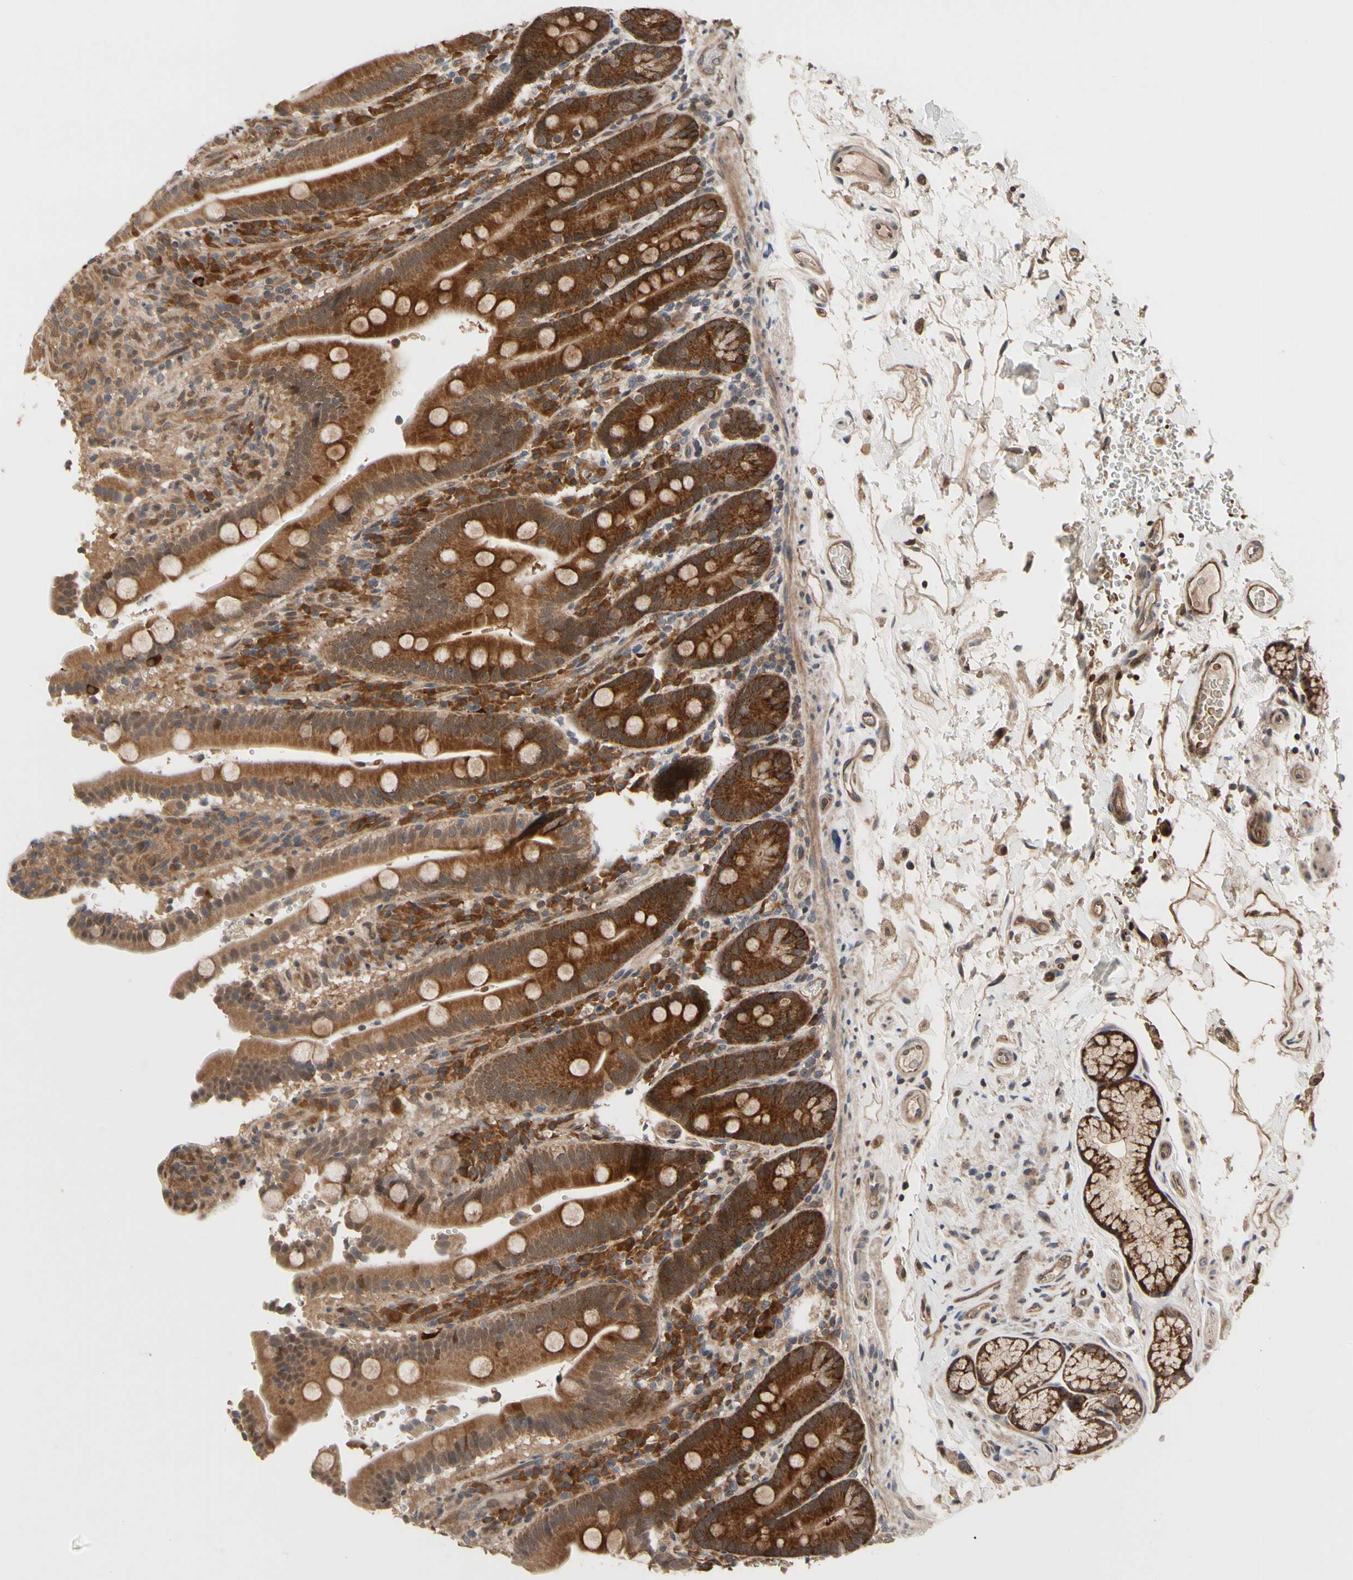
{"staining": {"intensity": "strong", "quantity": ">75%", "location": "cytoplasmic/membranous"}, "tissue": "duodenum", "cell_type": "Glandular cells", "image_type": "normal", "snomed": [{"axis": "morphology", "description": "Normal tissue, NOS"}, {"axis": "topography", "description": "Small intestine, NOS"}], "caption": "Protein staining of benign duodenum reveals strong cytoplasmic/membranous positivity in approximately >75% of glandular cells. (DAB (3,3'-diaminobenzidine) IHC, brown staining for protein, blue staining for nuclei).", "gene": "CYTIP", "patient": {"sex": "female", "age": 71}}